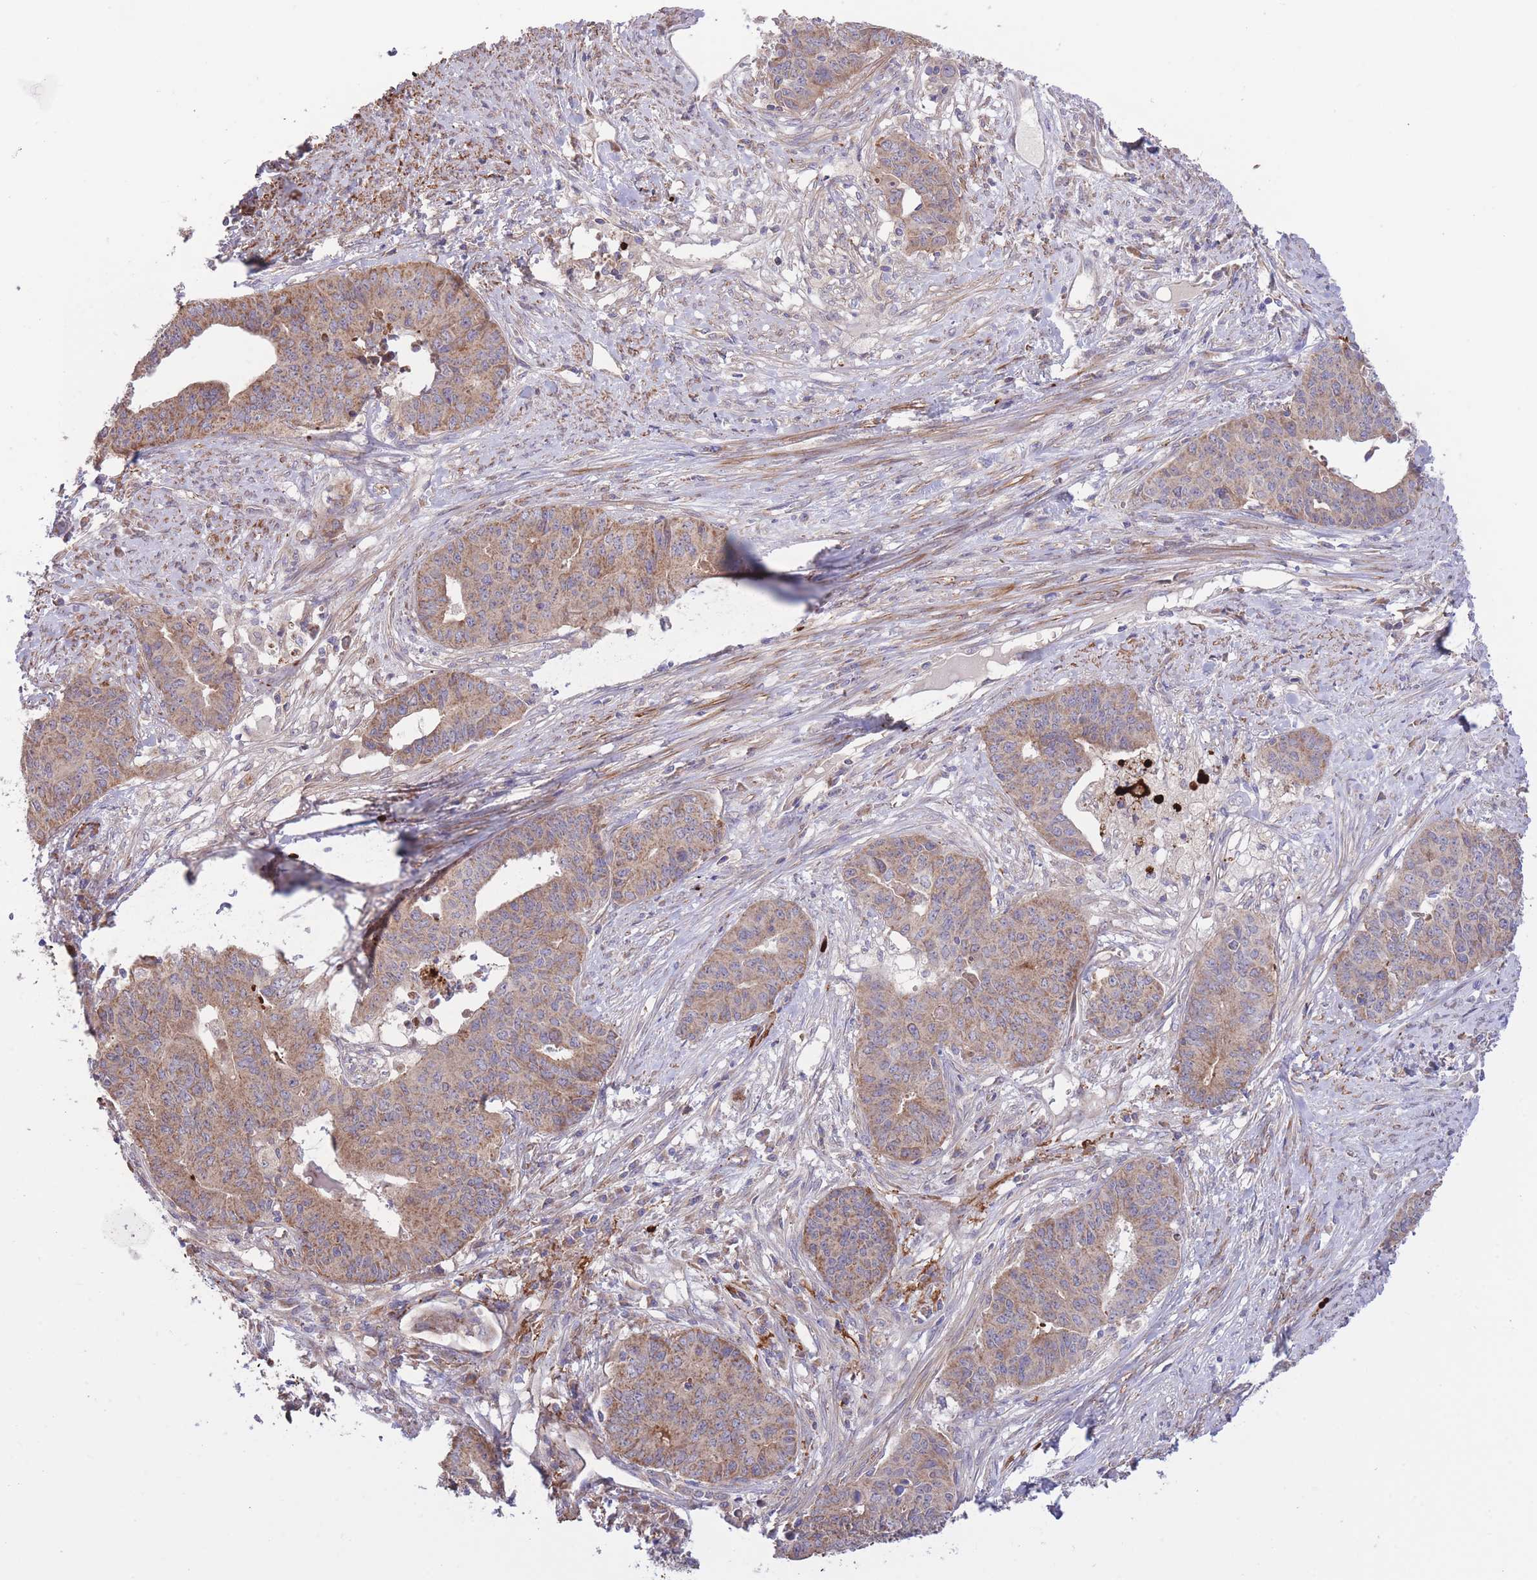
{"staining": {"intensity": "moderate", "quantity": ">75%", "location": "cytoplasmic/membranous"}, "tissue": "endometrial cancer", "cell_type": "Tumor cells", "image_type": "cancer", "snomed": [{"axis": "morphology", "description": "Adenocarcinoma, NOS"}, {"axis": "topography", "description": "Endometrium"}], "caption": "Adenocarcinoma (endometrial) was stained to show a protein in brown. There is medium levels of moderate cytoplasmic/membranous positivity in approximately >75% of tumor cells.", "gene": "ATP13A2", "patient": {"sex": "female", "age": 59}}